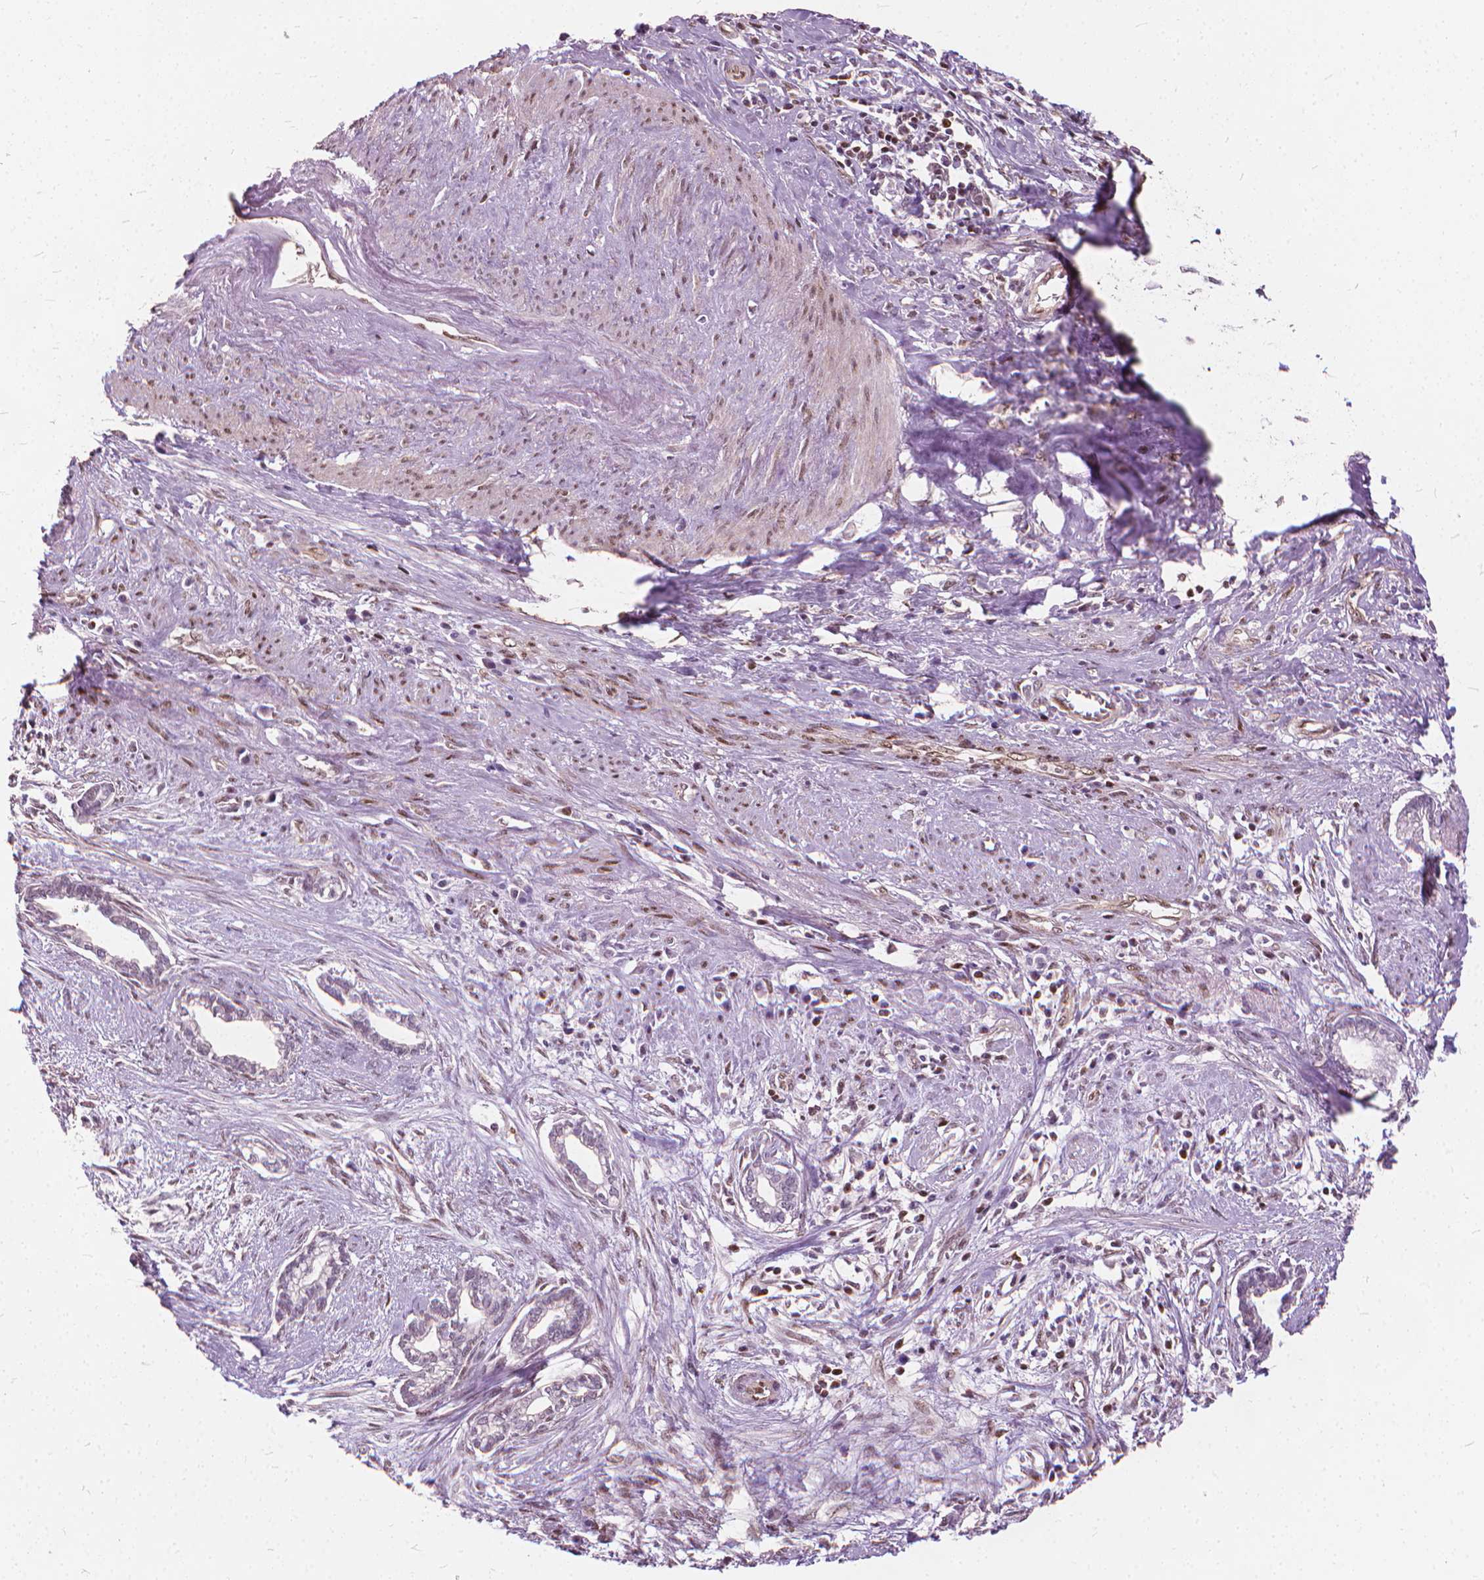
{"staining": {"intensity": "negative", "quantity": "none", "location": "none"}, "tissue": "cervical cancer", "cell_type": "Tumor cells", "image_type": "cancer", "snomed": [{"axis": "morphology", "description": "Adenocarcinoma, NOS"}, {"axis": "topography", "description": "Cervix"}], "caption": "Immunohistochemistry (IHC) histopathology image of neoplastic tissue: human adenocarcinoma (cervical) stained with DAB (3,3'-diaminobenzidine) demonstrates no significant protein expression in tumor cells.", "gene": "STAT5B", "patient": {"sex": "female", "age": 62}}